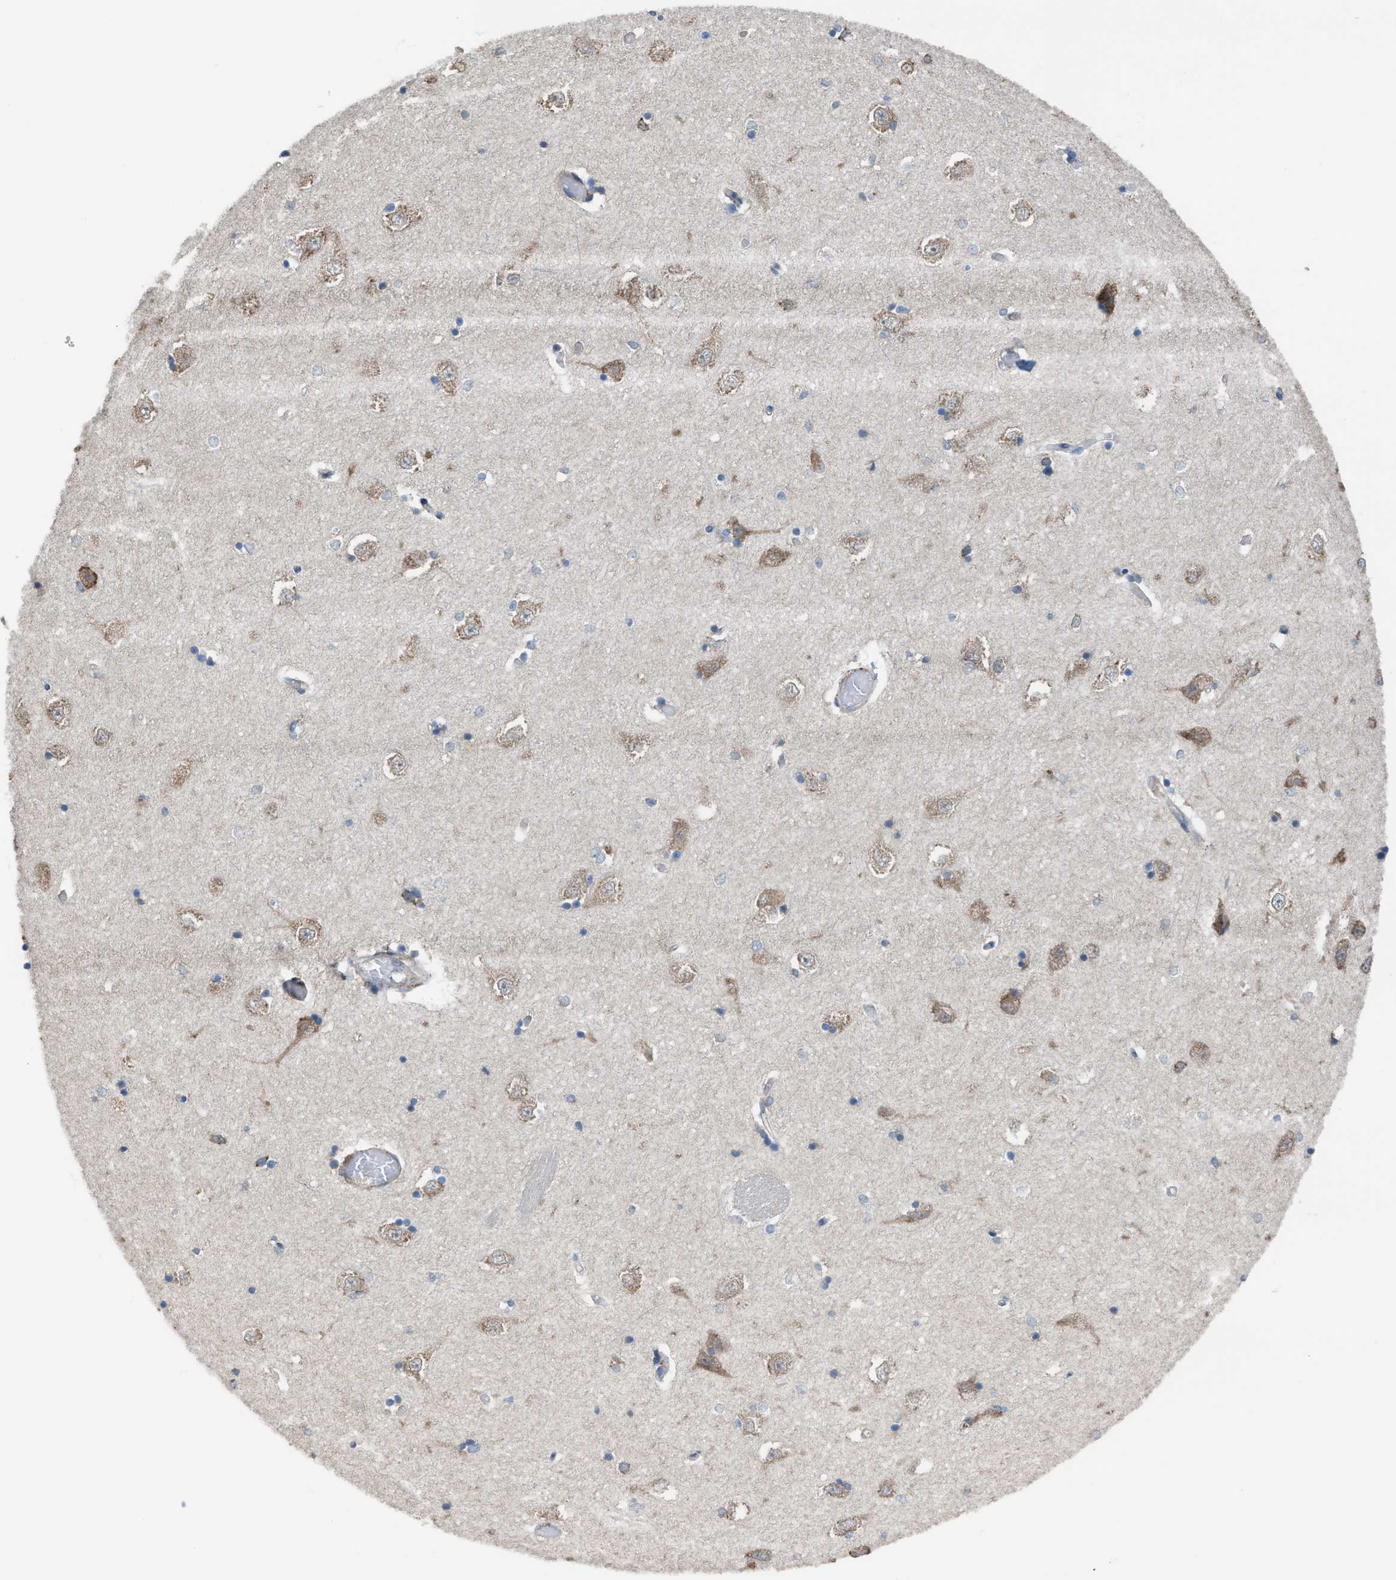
{"staining": {"intensity": "negative", "quantity": "none", "location": "none"}, "tissue": "hippocampus", "cell_type": "Glial cells", "image_type": "normal", "snomed": [{"axis": "morphology", "description": "Normal tissue, NOS"}, {"axis": "topography", "description": "Hippocampus"}], "caption": "DAB (3,3'-diaminobenzidine) immunohistochemical staining of benign hippocampus displays no significant expression in glial cells. Brightfield microscopy of immunohistochemistry (IHC) stained with DAB (3,3'-diaminobenzidine) (brown) and hematoxylin (blue), captured at high magnification.", "gene": "PLAA", "patient": {"sex": "male", "age": 45}}